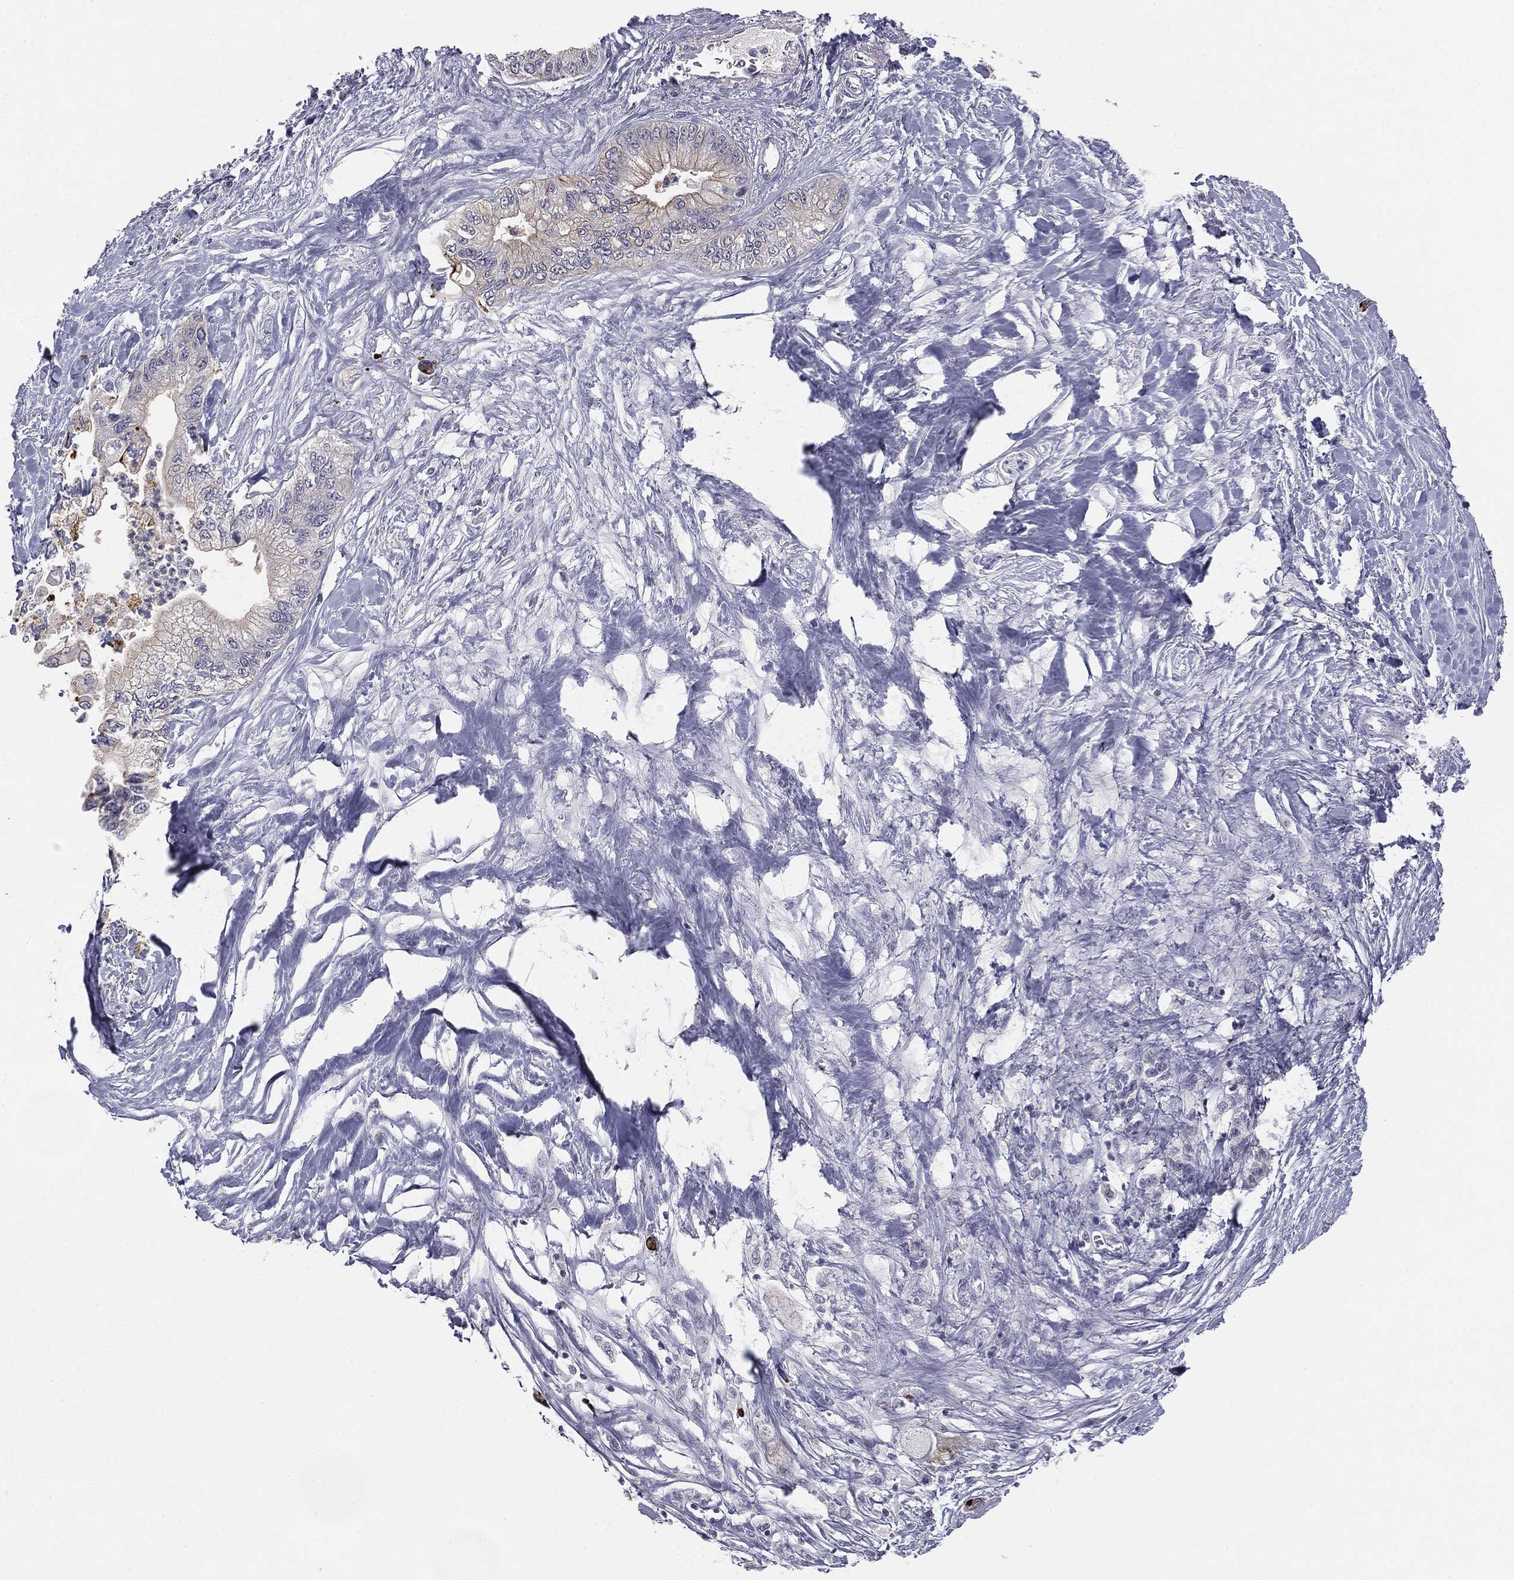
{"staining": {"intensity": "negative", "quantity": "none", "location": "none"}, "tissue": "pancreatic cancer", "cell_type": "Tumor cells", "image_type": "cancer", "snomed": [{"axis": "morphology", "description": "Adenocarcinoma, NOS"}, {"axis": "topography", "description": "Pancreas"}], "caption": "Immunohistochemistry histopathology image of neoplastic tissue: human adenocarcinoma (pancreatic) stained with DAB (3,3'-diaminobenzidine) demonstrates no significant protein expression in tumor cells.", "gene": "MUC1", "patient": {"sex": "male", "age": 61}}